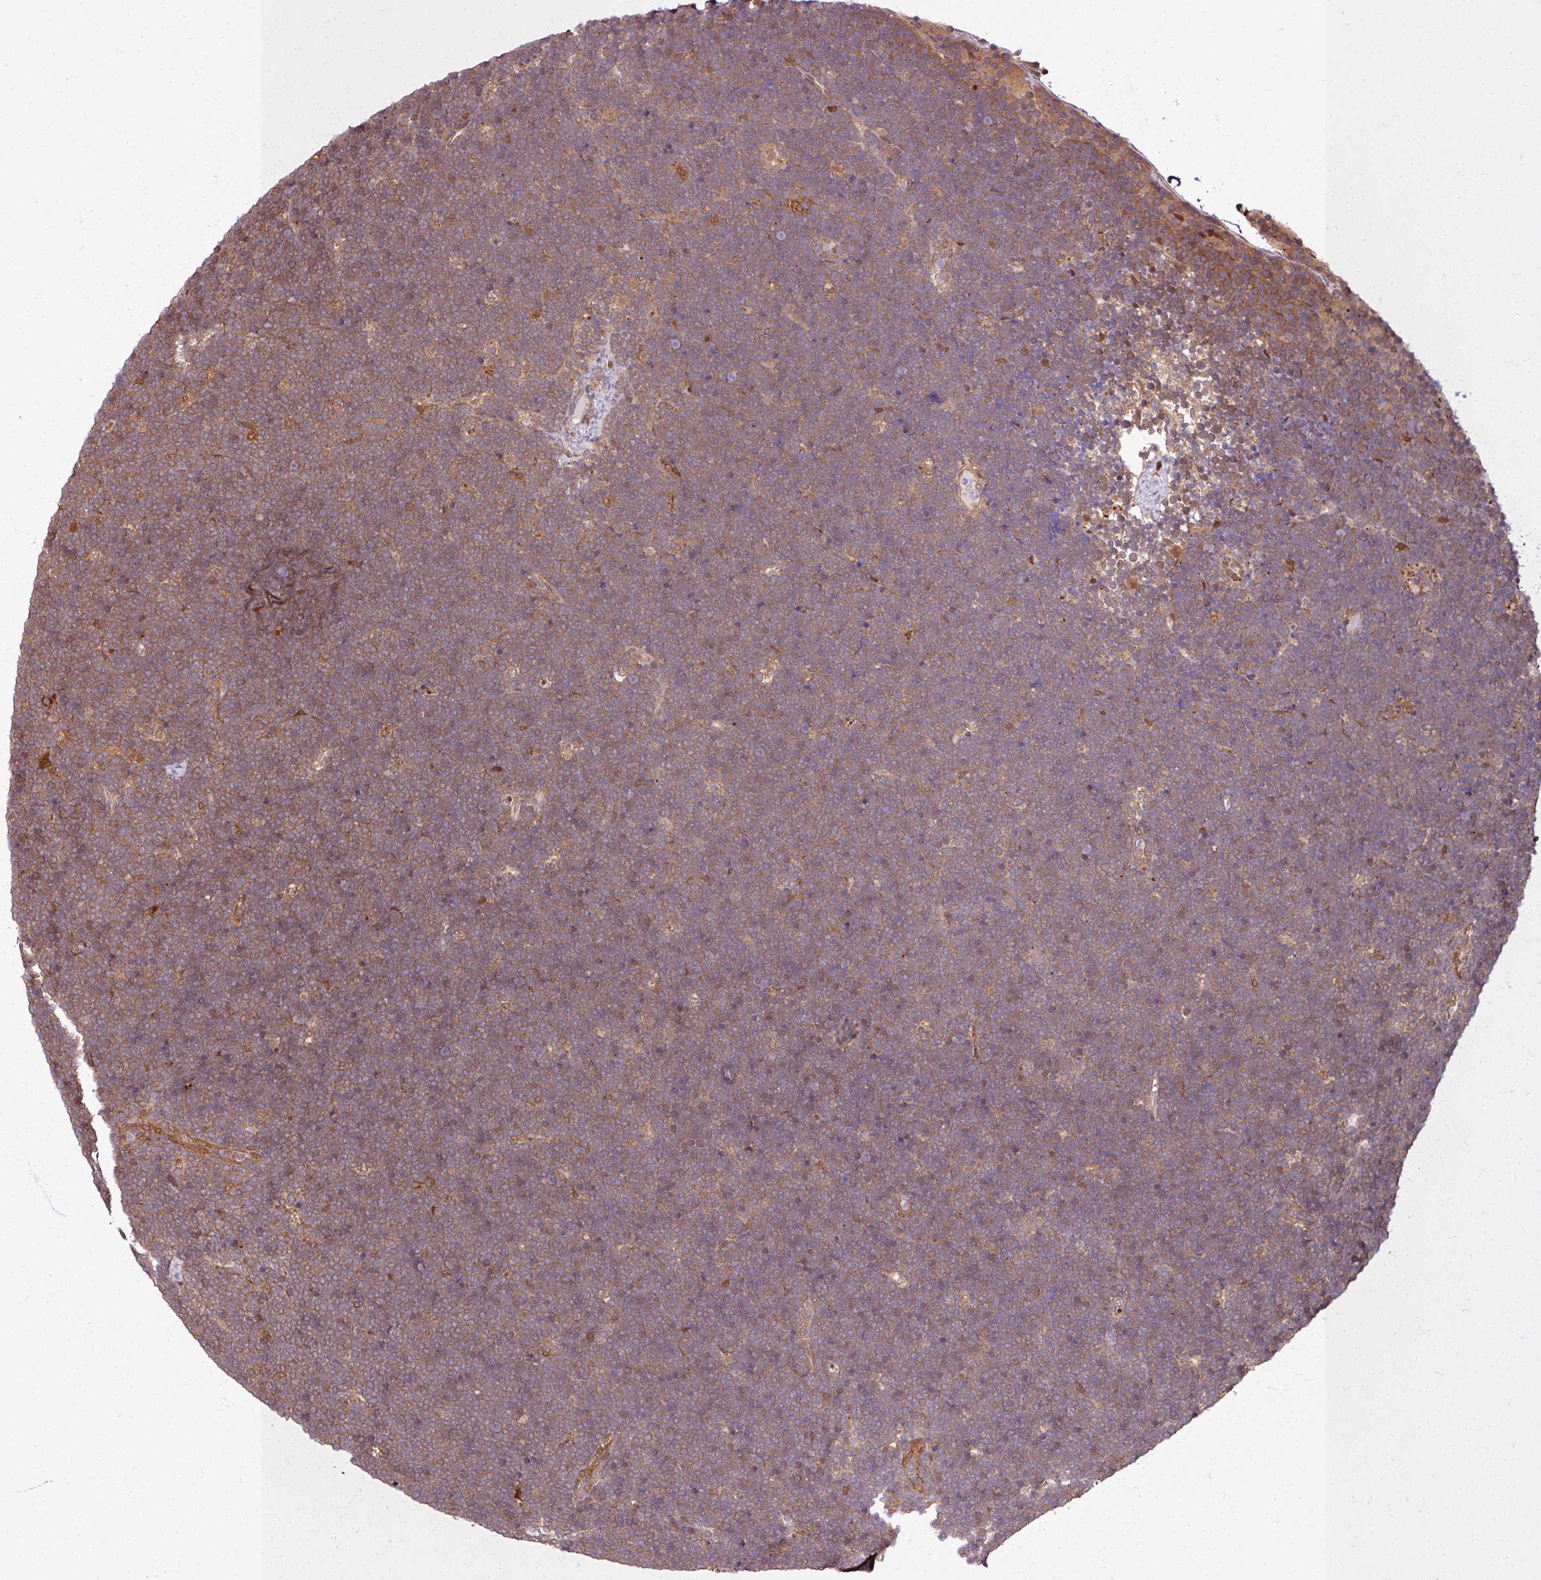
{"staining": {"intensity": "moderate", "quantity": ">75%", "location": "cytoplasmic/membranous"}, "tissue": "lymphoma", "cell_type": "Tumor cells", "image_type": "cancer", "snomed": [{"axis": "morphology", "description": "Malignant lymphoma, non-Hodgkin's type, High grade"}, {"axis": "topography", "description": "Lymph node"}], "caption": "Immunohistochemical staining of human lymphoma displays medium levels of moderate cytoplasmic/membranous positivity in about >75% of tumor cells. Ihc stains the protein in brown and the nuclei are stained blue.", "gene": "KCTD11", "patient": {"sex": "male", "age": 13}}